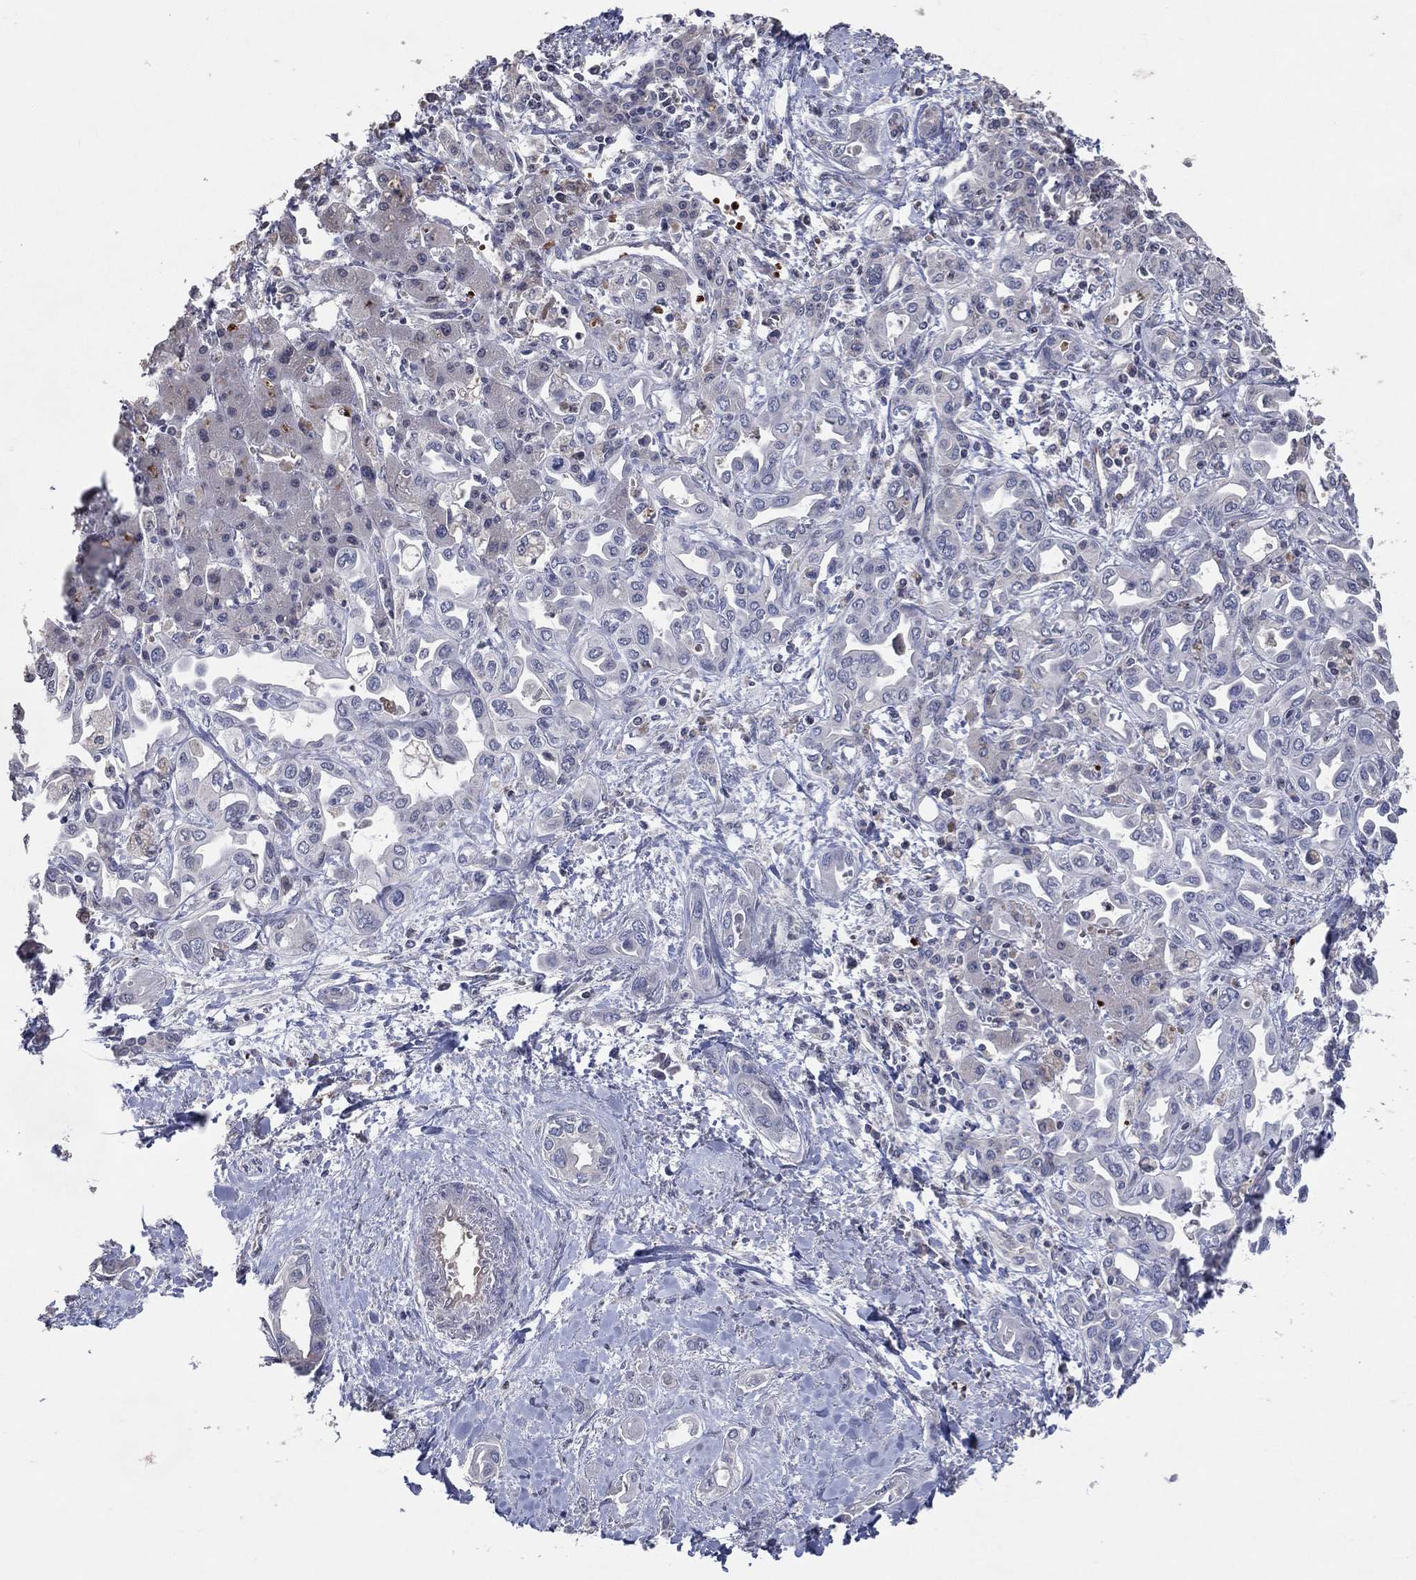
{"staining": {"intensity": "negative", "quantity": "none", "location": "none"}, "tissue": "liver cancer", "cell_type": "Tumor cells", "image_type": "cancer", "snomed": [{"axis": "morphology", "description": "Cholangiocarcinoma"}, {"axis": "topography", "description": "Liver"}], "caption": "Immunohistochemical staining of cholangiocarcinoma (liver) reveals no significant positivity in tumor cells.", "gene": "DNAH7", "patient": {"sex": "female", "age": 64}}